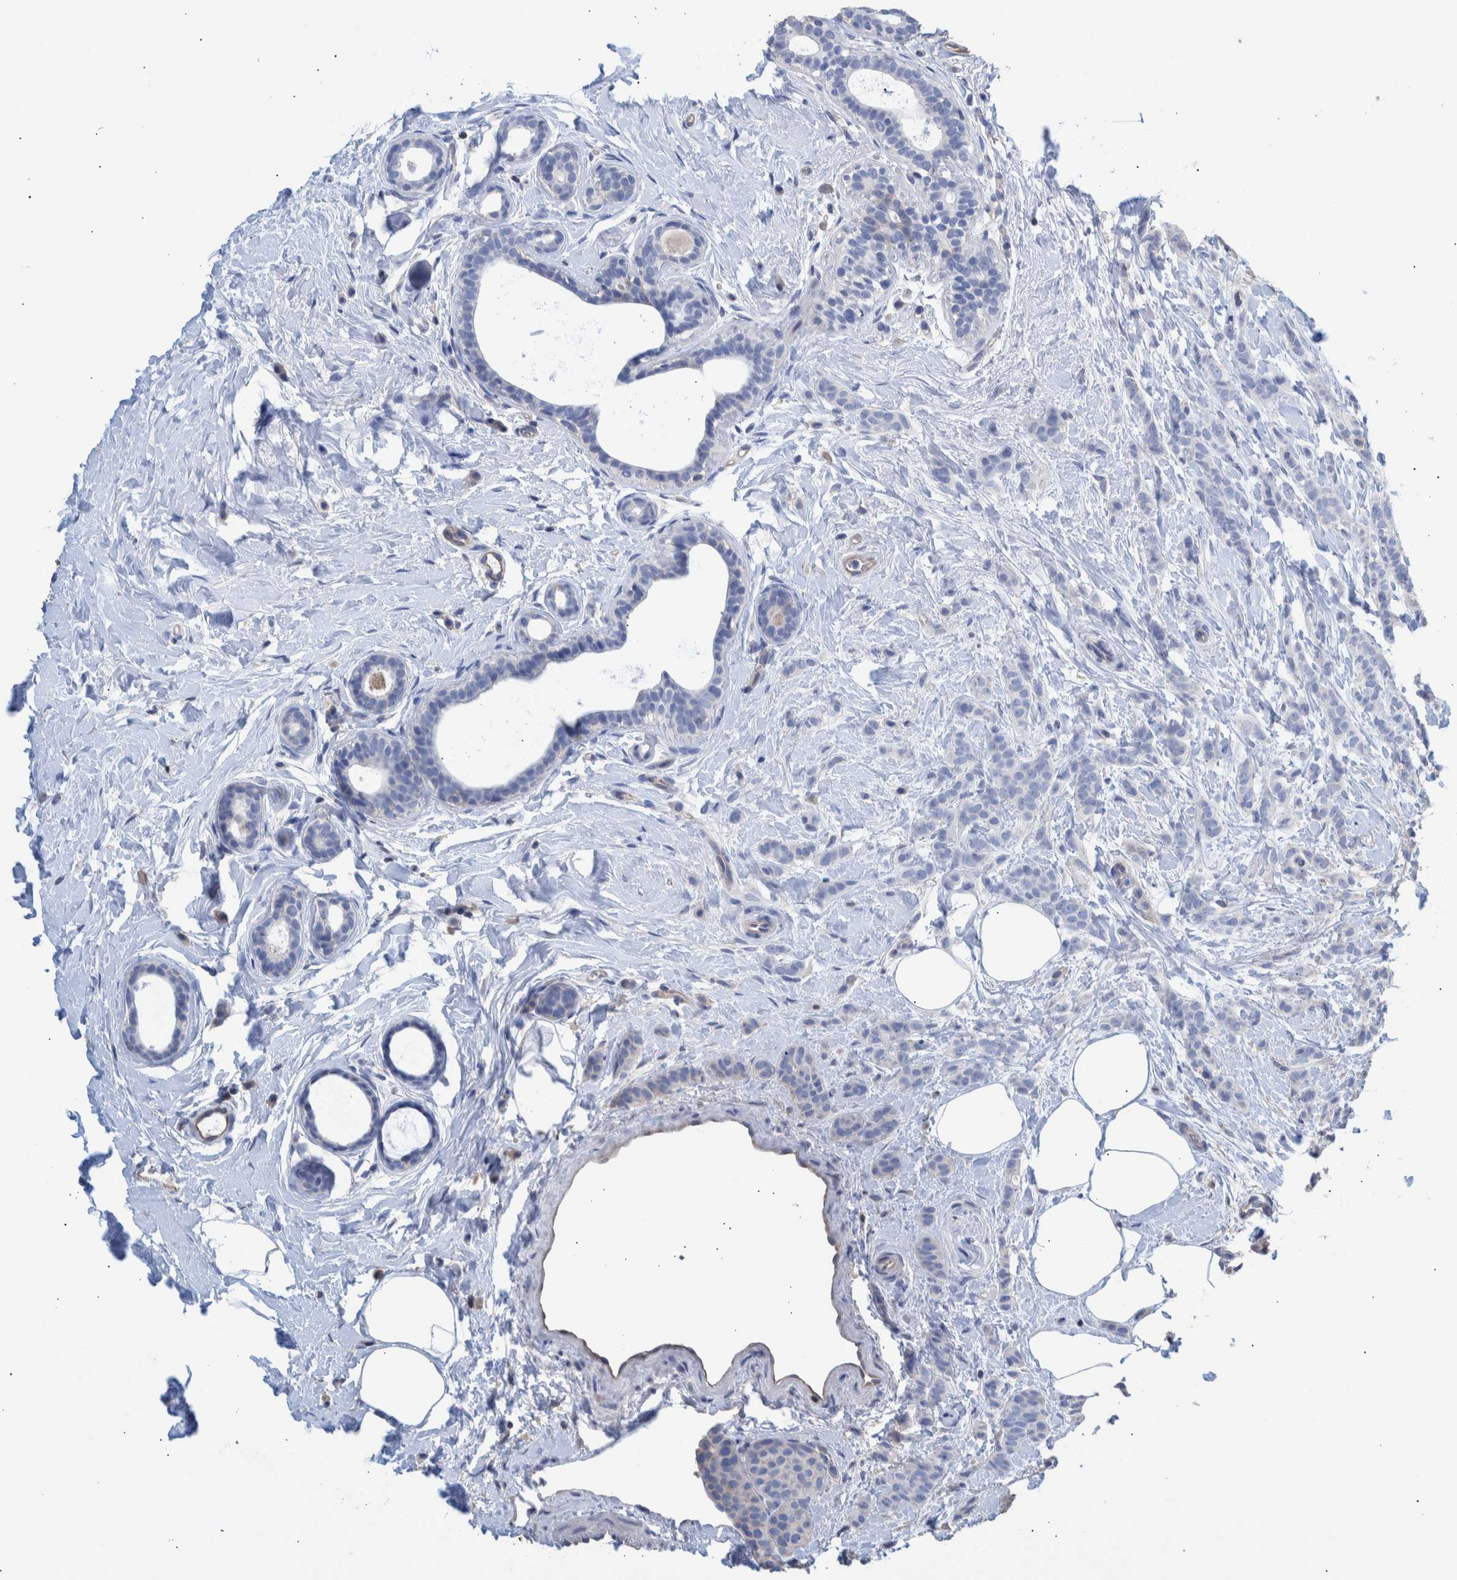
{"staining": {"intensity": "negative", "quantity": "none", "location": "none"}, "tissue": "breast cancer", "cell_type": "Tumor cells", "image_type": "cancer", "snomed": [{"axis": "morphology", "description": "Lobular carcinoma, in situ"}, {"axis": "morphology", "description": "Lobular carcinoma"}, {"axis": "topography", "description": "Breast"}], "caption": "Tumor cells are negative for brown protein staining in breast cancer. Brightfield microscopy of immunohistochemistry stained with DAB (3,3'-diaminobenzidine) (brown) and hematoxylin (blue), captured at high magnification.", "gene": "PPP3CC", "patient": {"sex": "female", "age": 41}}